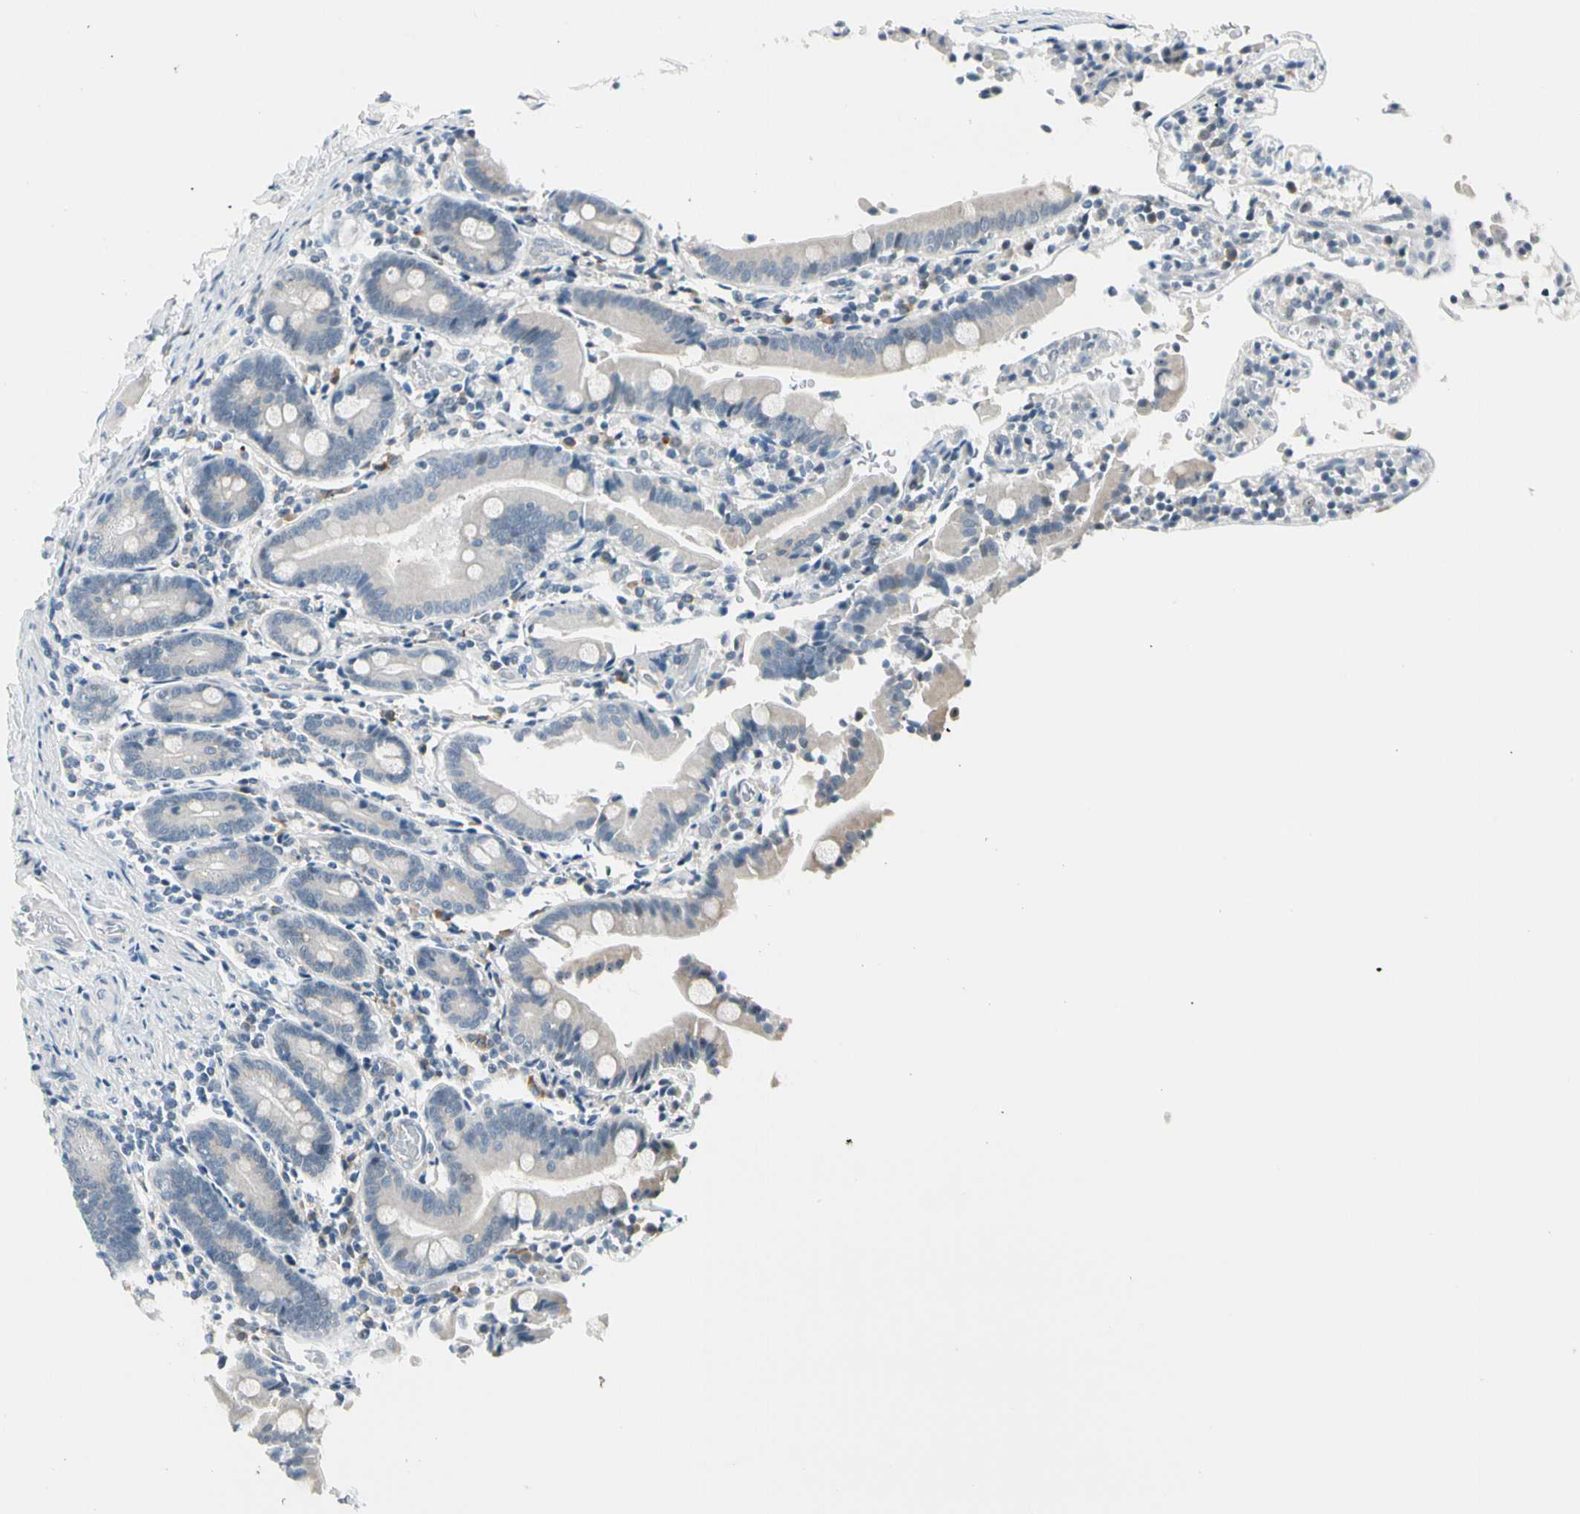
{"staining": {"intensity": "weak", "quantity": "25%-75%", "location": "cytoplasmic/membranous,nuclear"}, "tissue": "duodenum", "cell_type": "Glandular cells", "image_type": "normal", "snomed": [{"axis": "morphology", "description": "Normal tissue, NOS"}, {"axis": "topography", "description": "Duodenum"}], "caption": "Immunohistochemical staining of benign human duodenum demonstrates weak cytoplasmic/membranous,nuclear protein staining in approximately 25%-75% of glandular cells.", "gene": "ZSCAN1", "patient": {"sex": "female", "age": 53}}